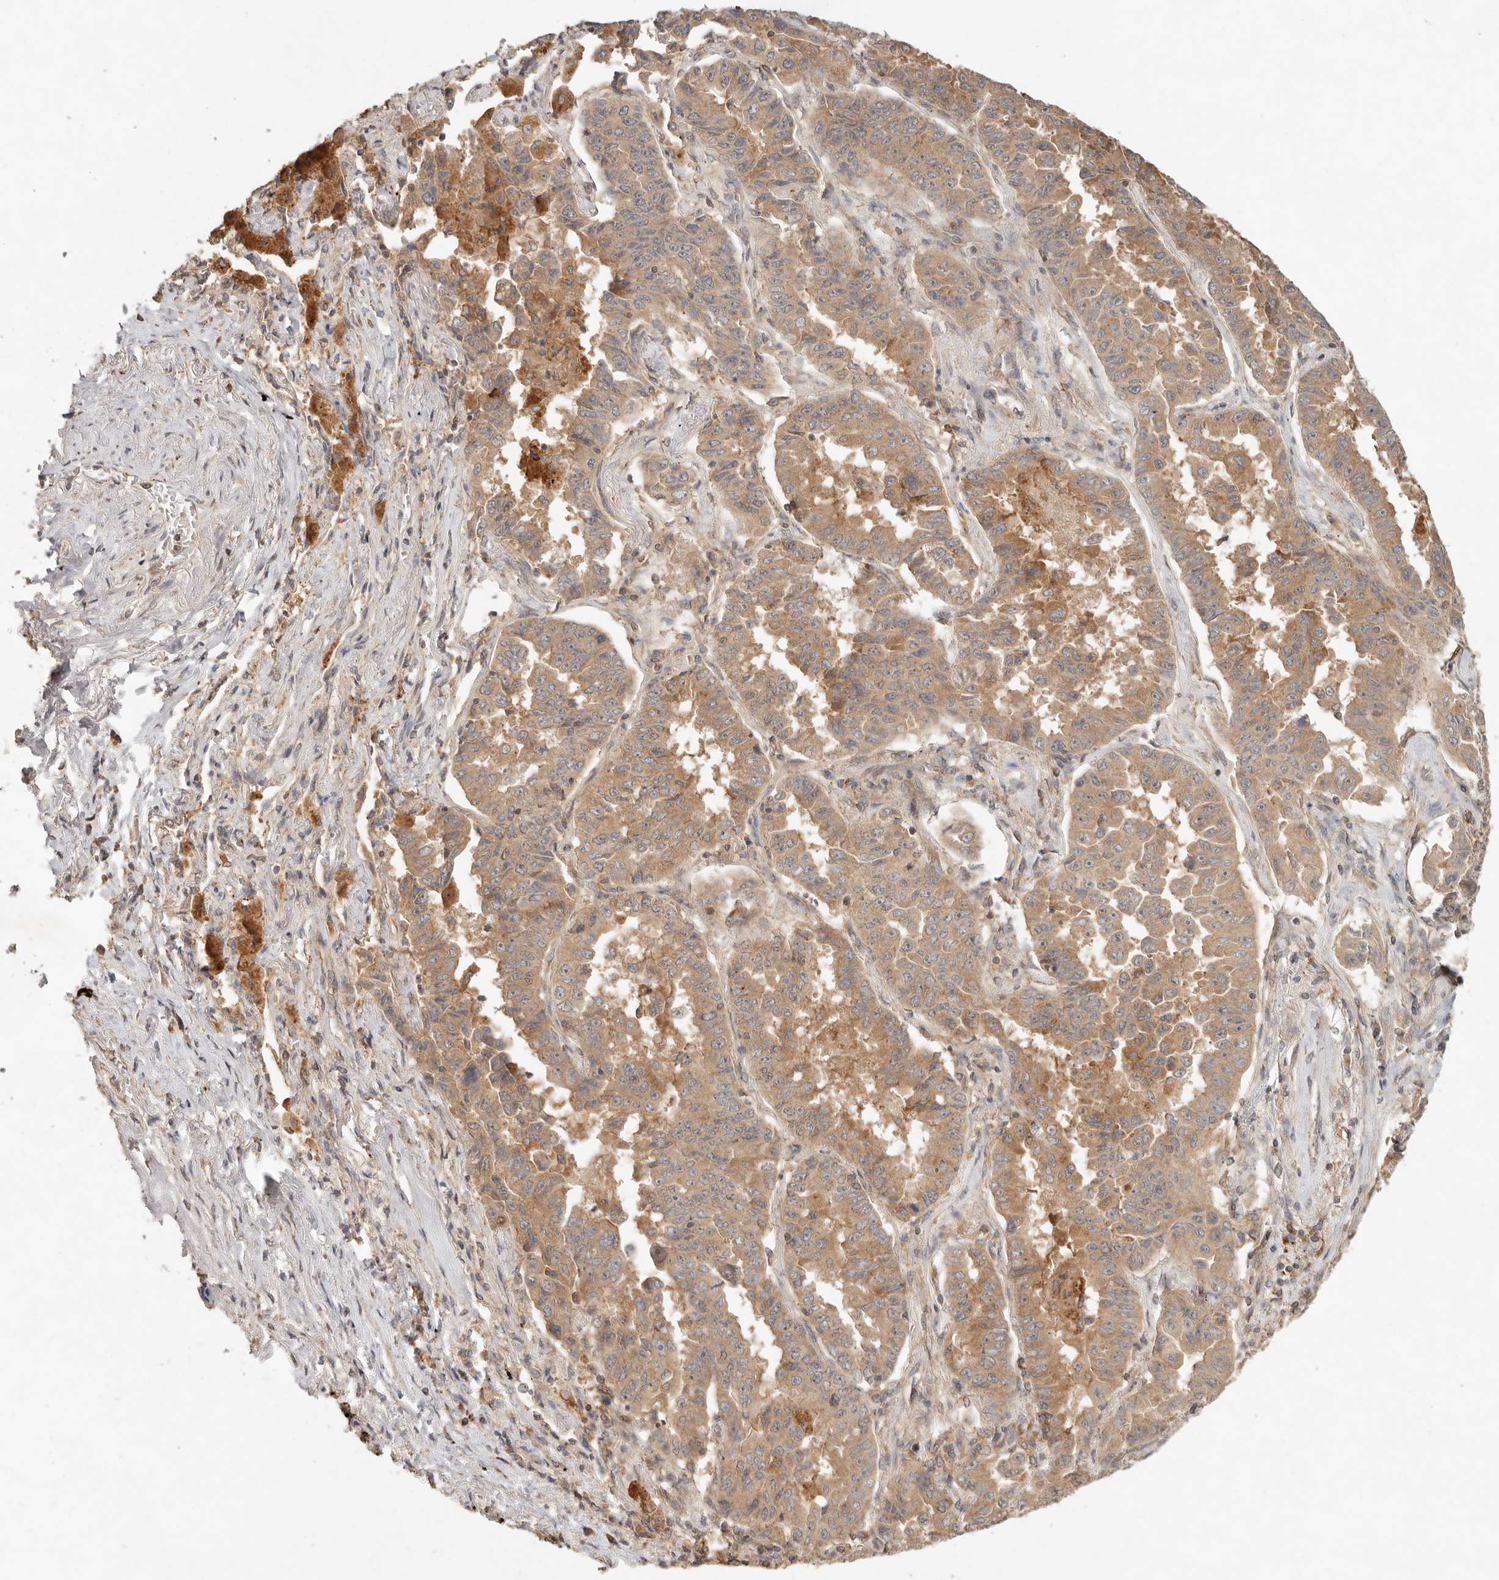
{"staining": {"intensity": "moderate", "quantity": ">75%", "location": "cytoplasmic/membranous"}, "tissue": "lung cancer", "cell_type": "Tumor cells", "image_type": "cancer", "snomed": [{"axis": "morphology", "description": "Adenocarcinoma, NOS"}, {"axis": "topography", "description": "Lung"}], "caption": "Immunohistochemical staining of human adenocarcinoma (lung) reveals medium levels of moderate cytoplasmic/membranous protein positivity in approximately >75% of tumor cells. The staining was performed using DAB to visualize the protein expression in brown, while the nuclei were stained in blue with hematoxylin (Magnification: 20x).", "gene": "HECTD3", "patient": {"sex": "female", "age": 51}}